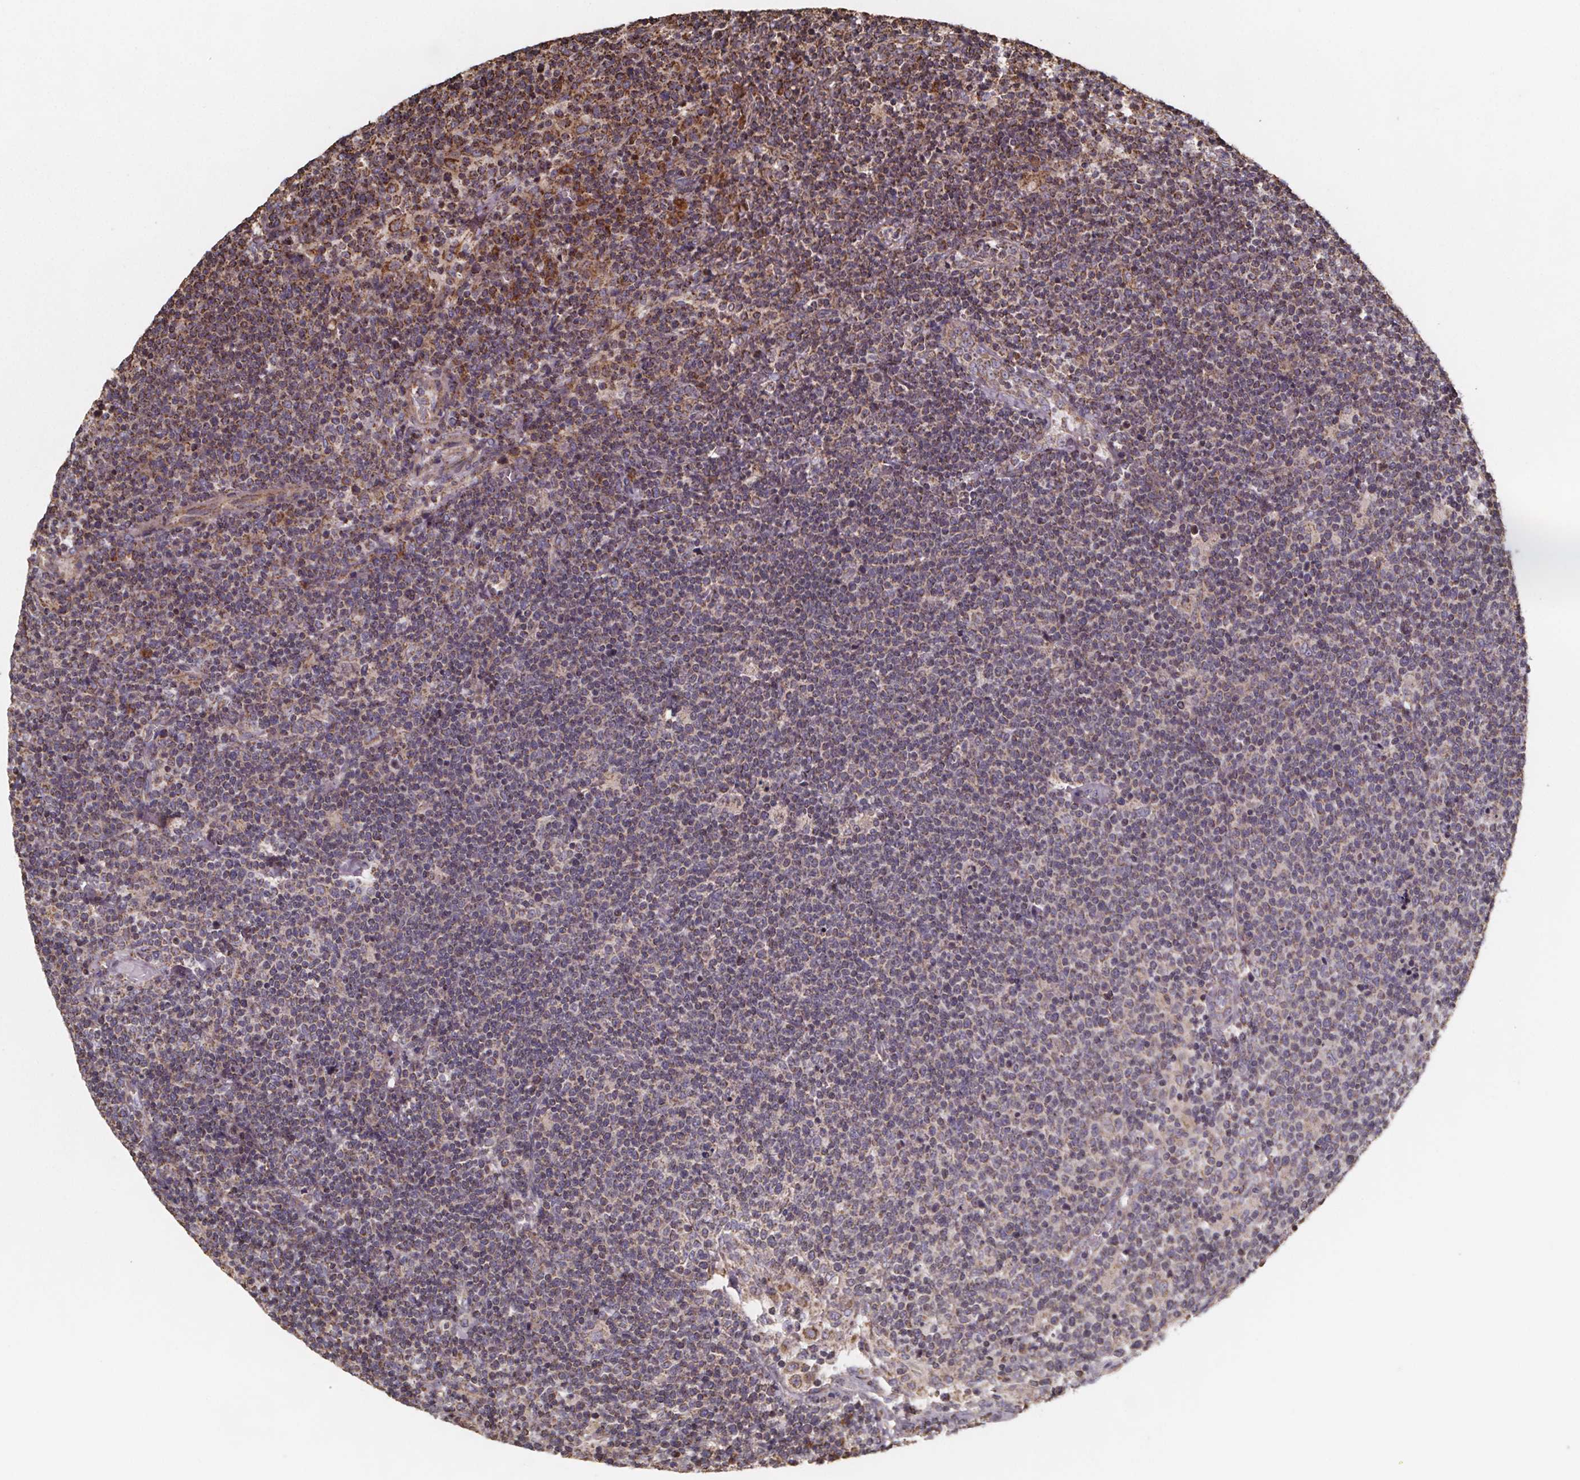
{"staining": {"intensity": "moderate", "quantity": "25%-75%", "location": "cytoplasmic/membranous"}, "tissue": "lymphoma", "cell_type": "Tumor cells", "image_type": "cancer", "snomed": [{"axis": "morphology", "description": "Malignant lymphoma, non-Hodgkin's type, High grade"}, {"axis": "topography", "description": "Lymph node"}], "caption": "Immunohistochemical staining of lymphoma exhibits medium levels of moderate cytoplasmic/membranous protein positivity in about 25%-75% of tumor cells.", "gene": "SLC35D2", "patient": {"sex": "male", "age": 61}}